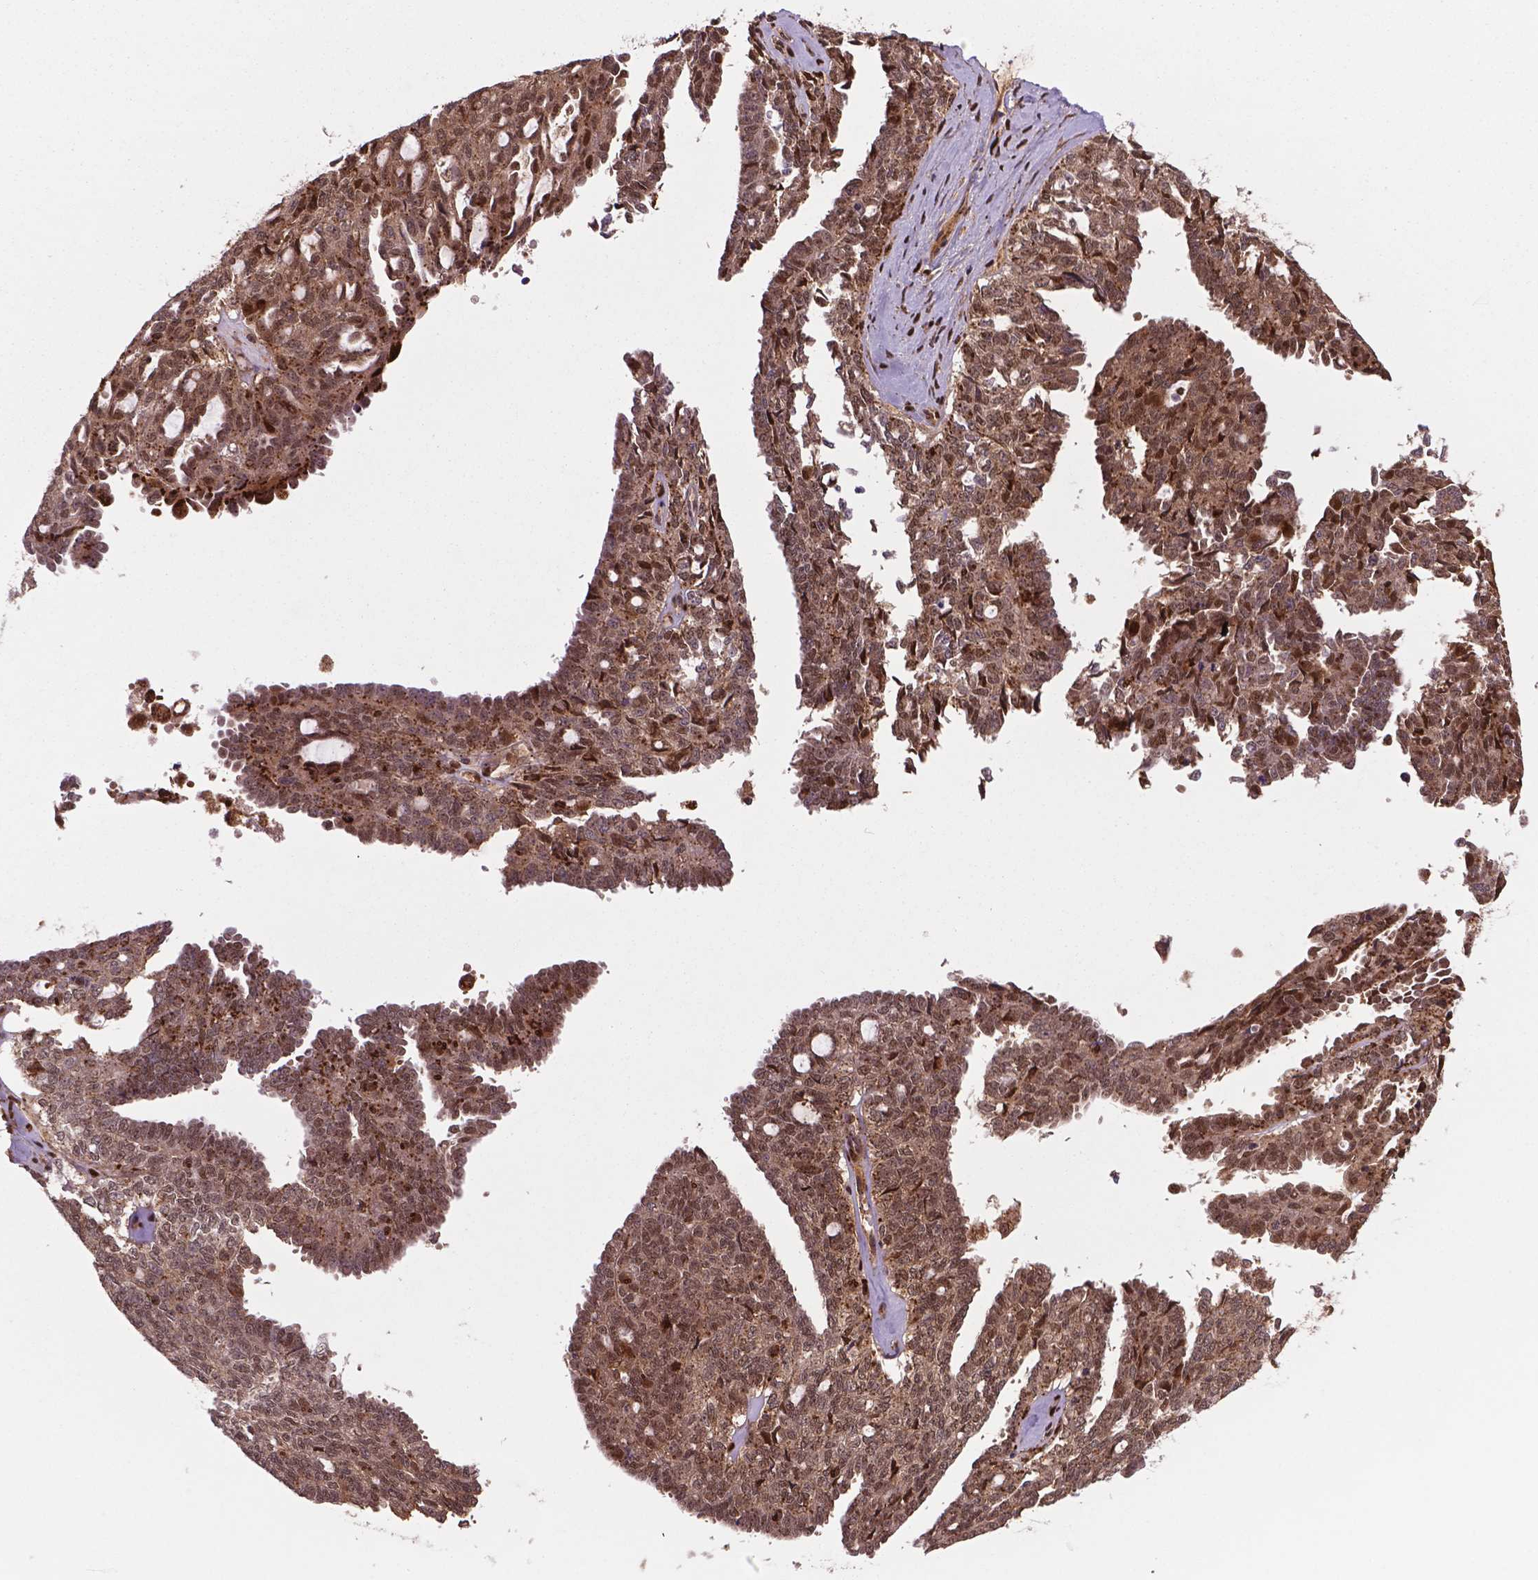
{"staining": {"intensity": "weak", "quantity": ">75%", "location": "cytoplasmic/membranous,nuclear"}, "tissue": "ovarian cancer", "cell_type": "Tumor cells", "image_type": "cancer", "snomed": [{"axis": "morphology", "description": "Cystadenocarcinoma, serous, NOS"}, {"axis": "topography", "description": "Ovary"}], "caption": "Ovarian serous cystadenocarcinoma stained with IHC exhibits weak cytoplasmic/membranous and nuclear positivity in approximately >75% of tumor cells. The protein of interest is shown in brown color, while the nuclei are stained blue.", "gene": "PLIN3", "patient": {"sex": "female", "age": 71}}